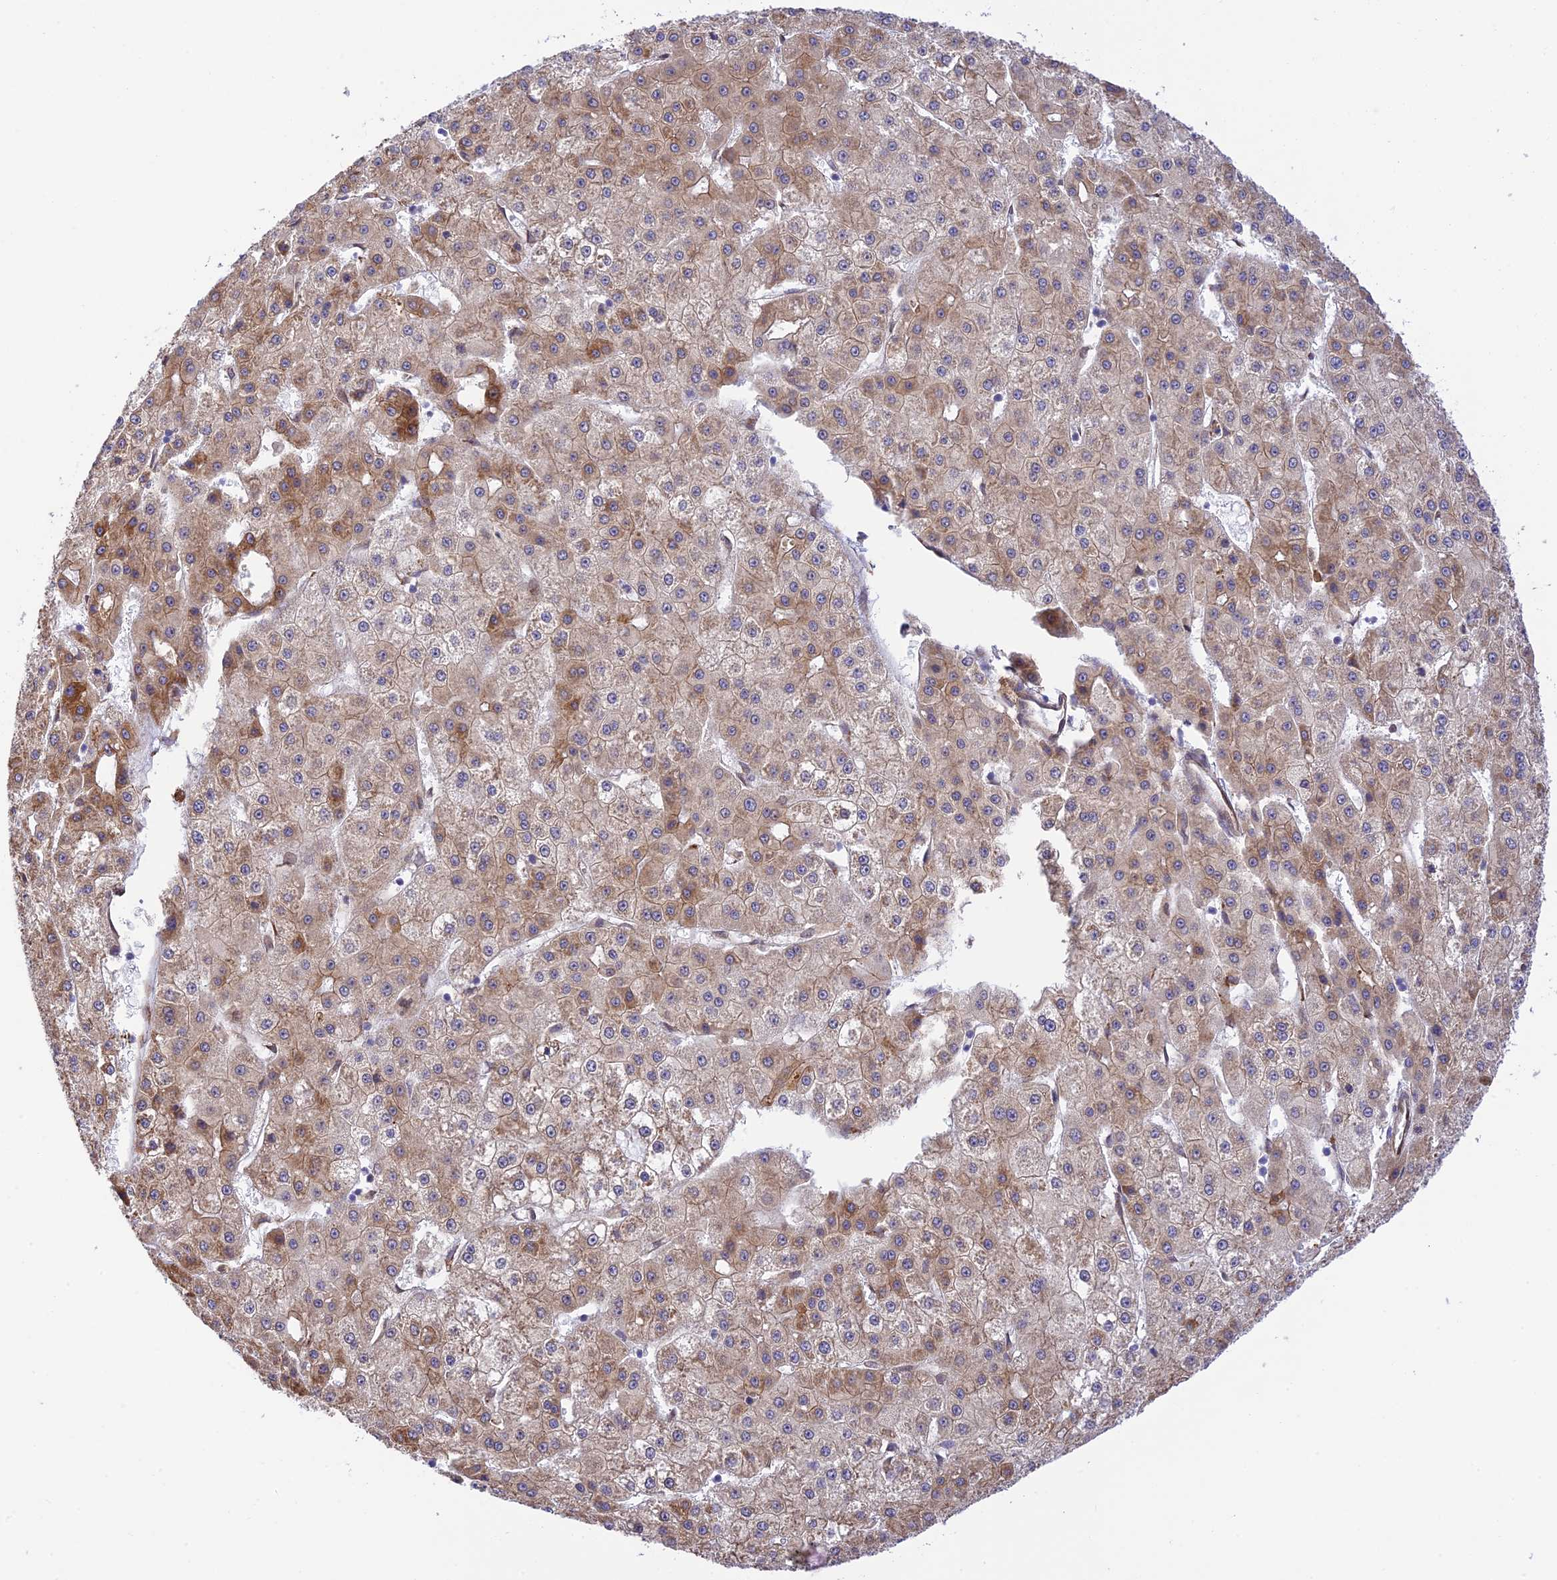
{"staining": {"intensity": "moderate", "quantity": "25%-75%", "location": "cytoplasmic/membranous"}, "tissue": "liver cancer", "cell_type": "Tumor cells", "image_type": "cancer", "snomed": [{"axis": "morphology", "description": "Carcinoma, Hepatocellular, NOS"}, {"axis": "topography", "description": "Liver"}], "caption": "Liver cancer (hepatocellular carcinoma) tissue shows moderate cytoplasmic/membranous positivity in about 25%-75% of tumor cells", "gene": "EXOC3L4", "patient": {"sex": "male", "age": 47}}